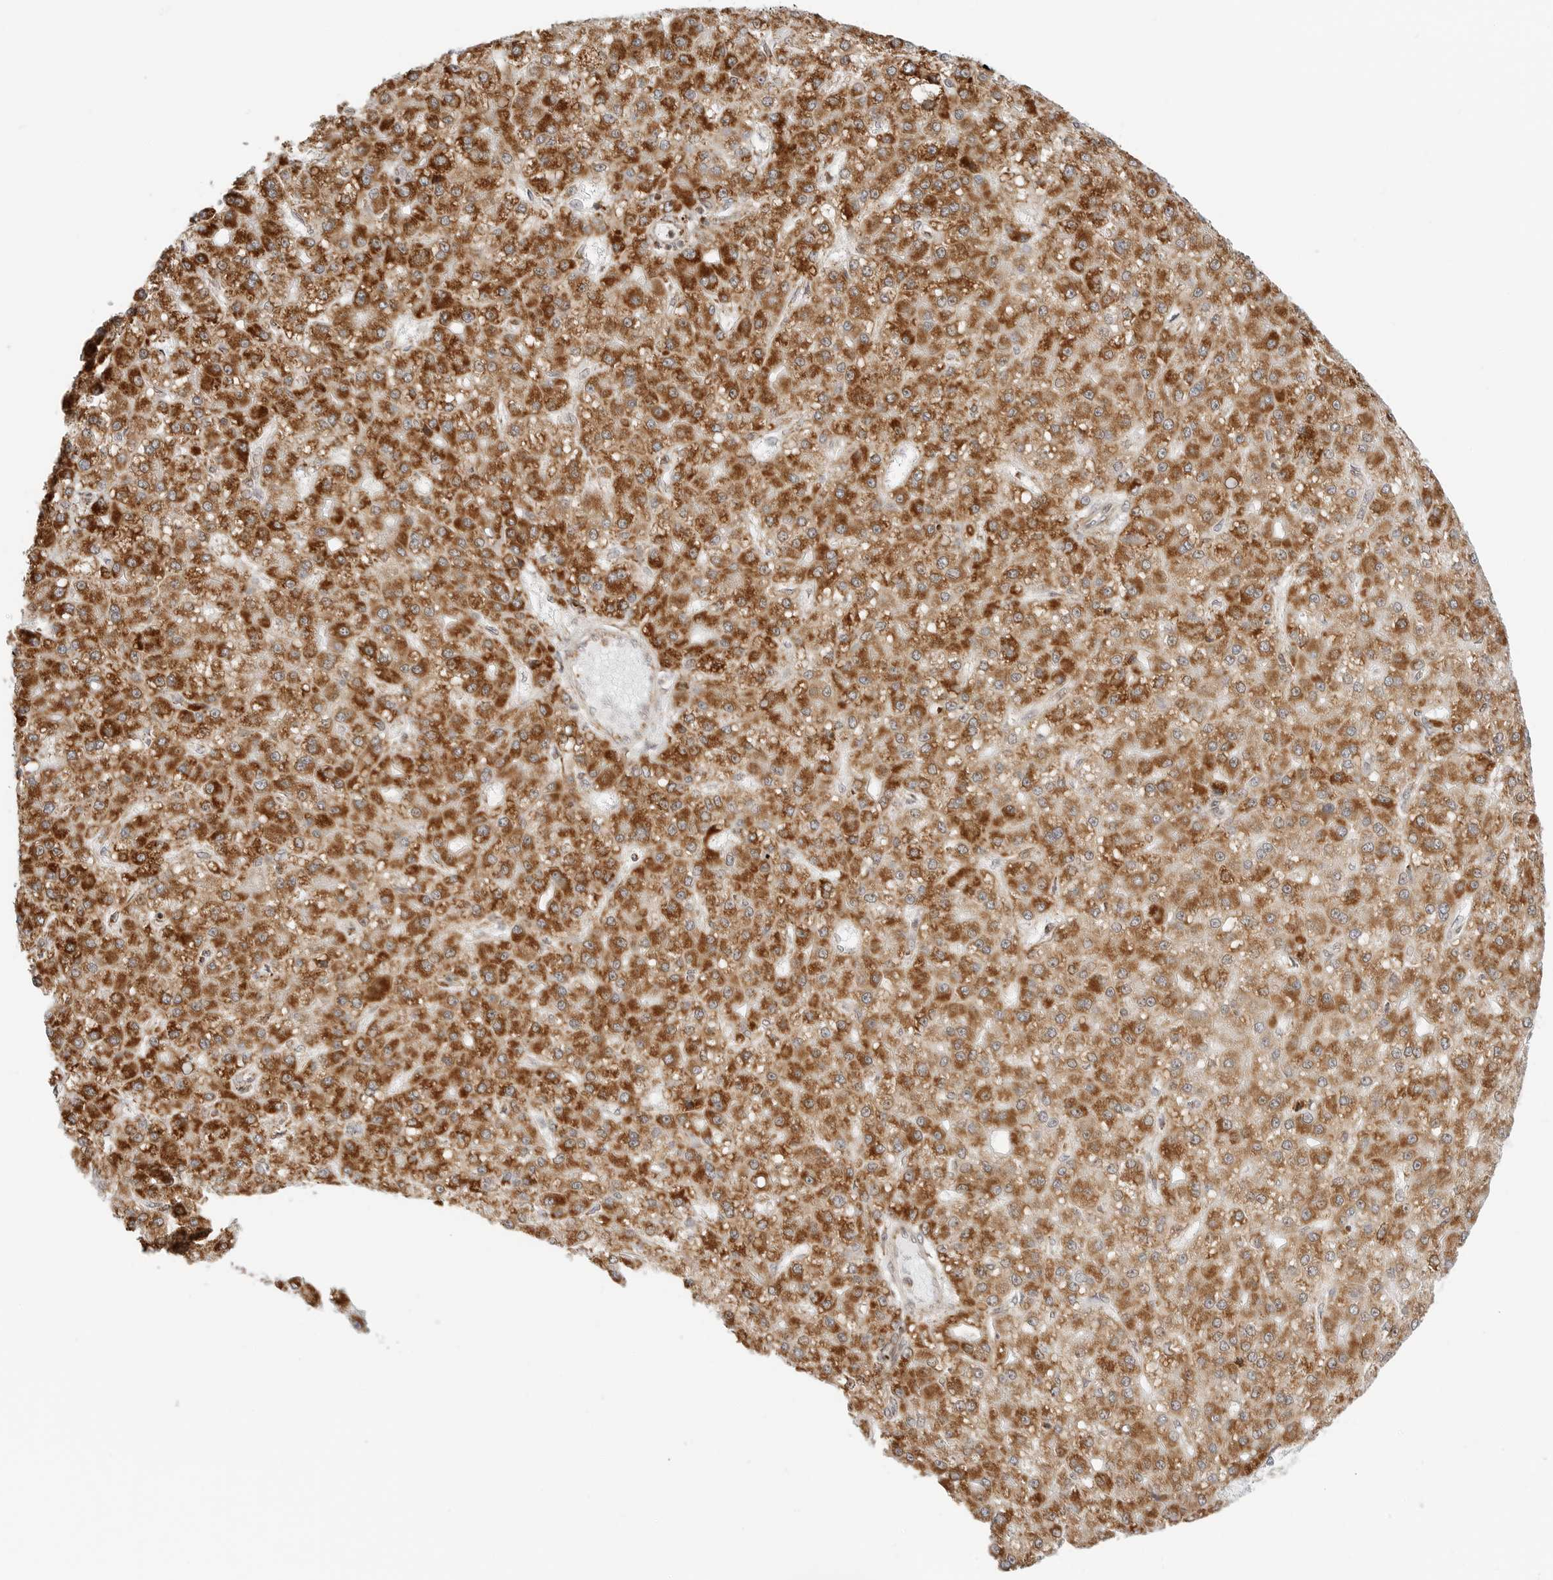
{"staining": {"intensity": "strong", "quantity": ">75%", "location": "cytoplasmic/membranous"}, "tissue": "liver cancer", "cell_type": "Tumor cells", "image_type": "cancer", "snomed": [{"axis": "morphology", "description": "Carcinoma, Hepatocellular, NOS"}, {"axis": "topography", "description": "Liver"}], "caption": "This is a histology image of immunohistochemistry staining of hepatocellular carcinoma (liver), which shows strong positivity in the cytoplasmic/membranous of tumor cells.", "gene": "POLR3GL", "patient": {"sex": "male", "age": 67}}